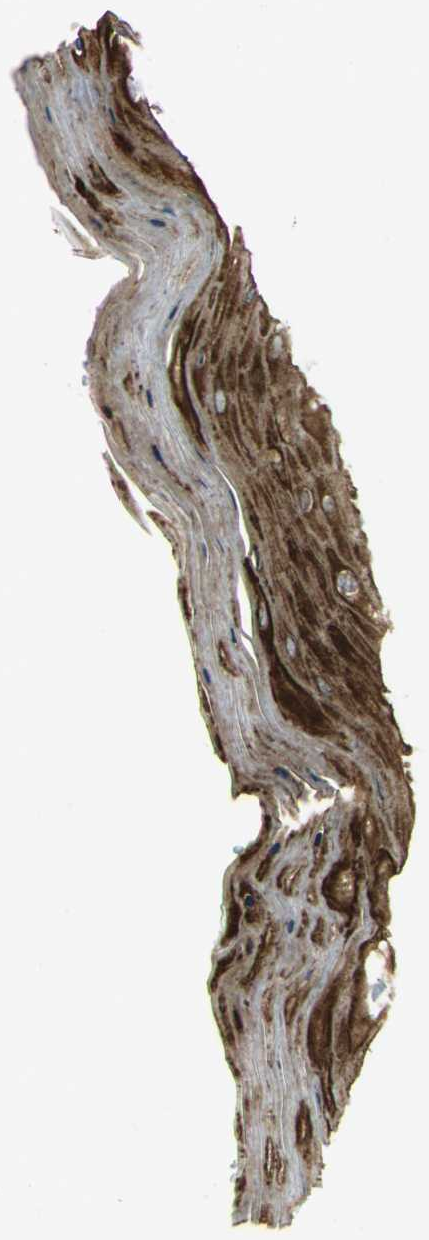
{"staining": {"intensity": "weak", "quantity": "25%-75%", "location": "cytoplasmic/membranous"}, "tissue": "cervix", "cell_type": "Glandular cells", "image_type": "normal", "snomed": [{"axis": "morphology", "description": "Normal tissue, NOS"}, {"axis": "topography", "description": "Cervix"}], "caption": "A histopathology image showing weak cytoplasmic/membranous staining in approximately 25%-75% of glandular cells in normal cervix, as visualized by brown immunohistochemical staining.", "gene": "RPA1", "patient": {"sex": "female", "age": 55}}